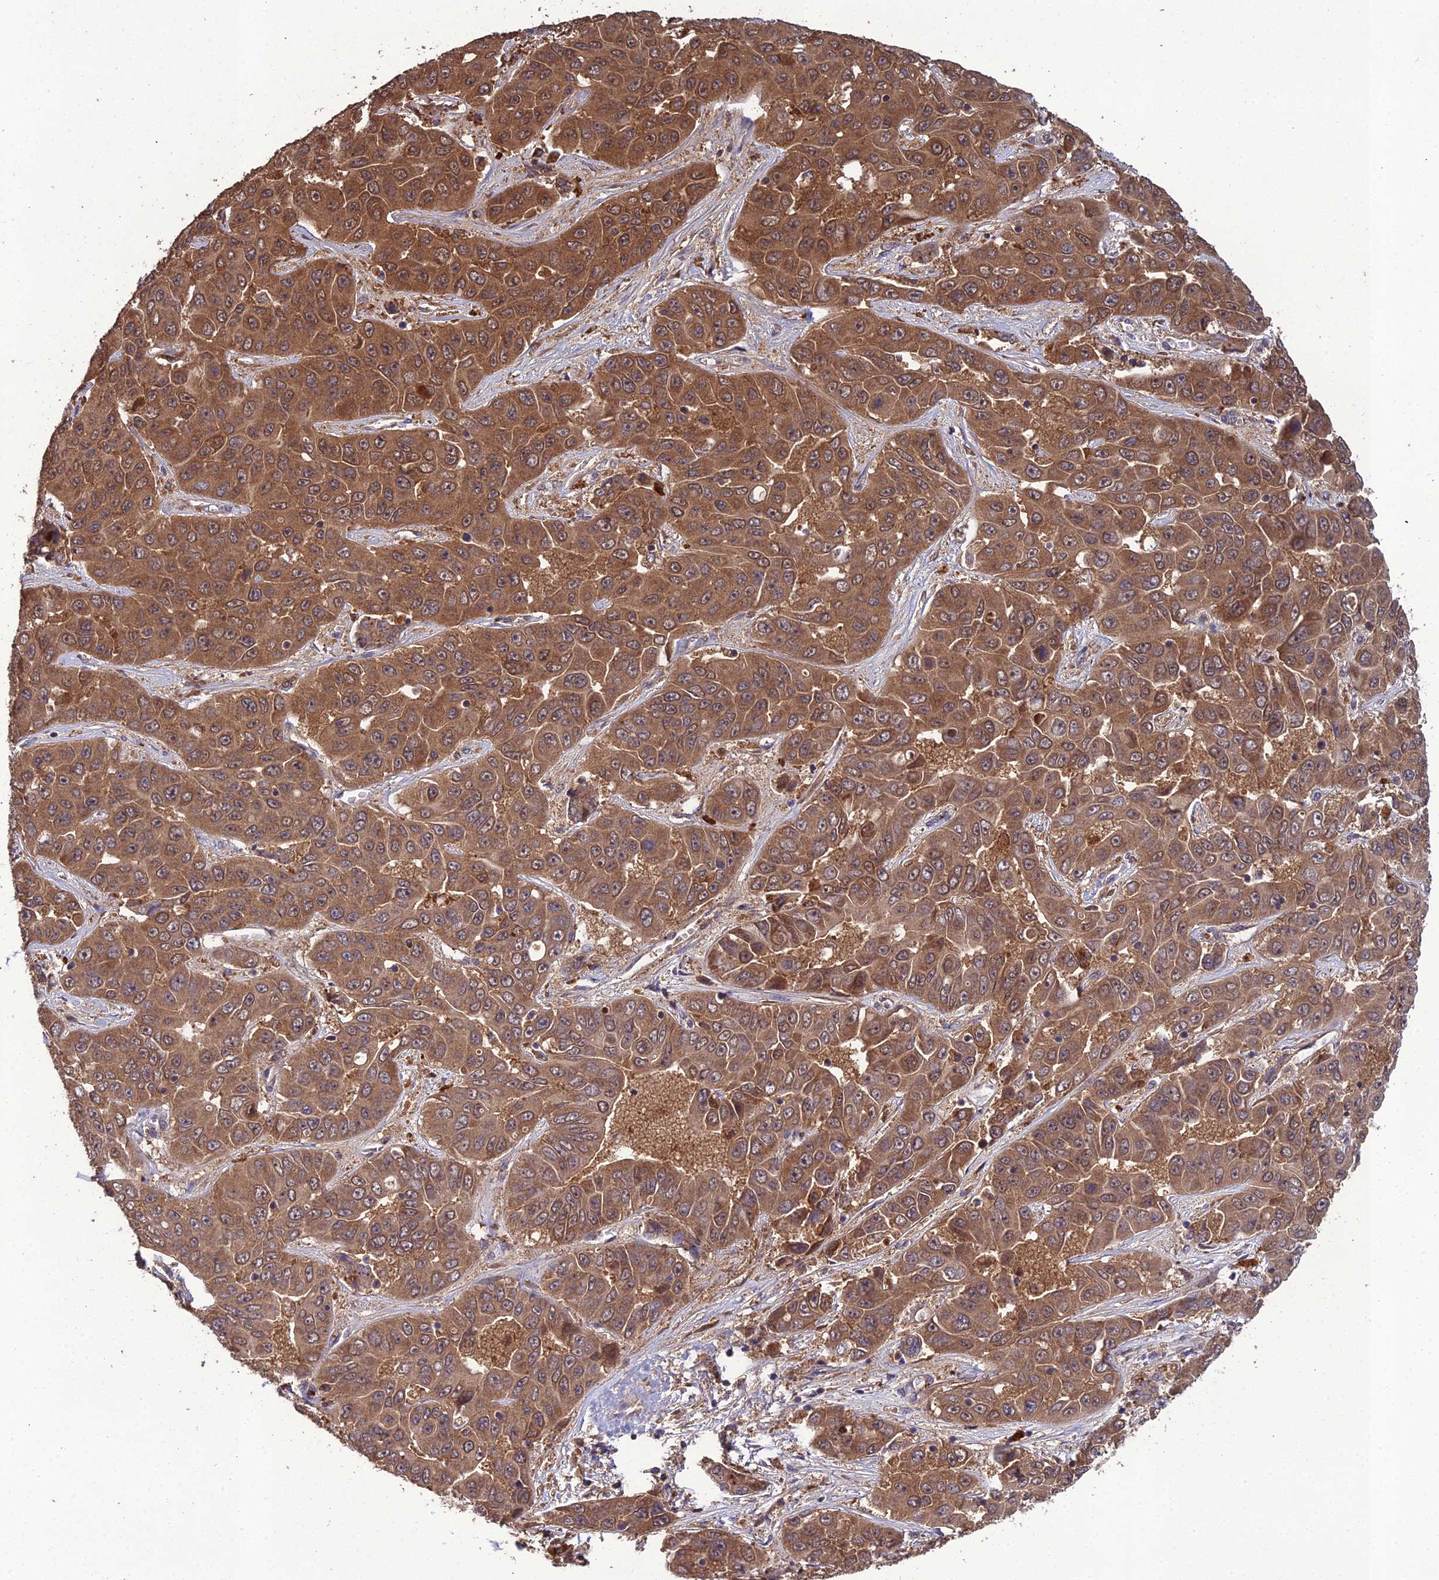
{"staining": {"intensity": "moderate", "quantity": ">75%", "location": "cytoplasmic/membranous"}, "tissue": "liver cancer", "cell_type": "Tumor cells", "image_type": "cancer", "snomed": [{"axis": "morphology", "description": "Cholangiocarcinoma"}, {"axis": "topography", "description": "Liver"}], "caption": "Liver cancer (cholangiocarcinoma) stained with IHC shows moderate cytoplasmic/membranous positivity in about >75% of tumor cells. (DAB (3,3'-diaminobenzidine) = brown stain, brightfield microscopy at high magnification).", "gene": "TMEM258", "patient": {"sex": "female", "age": 52}}